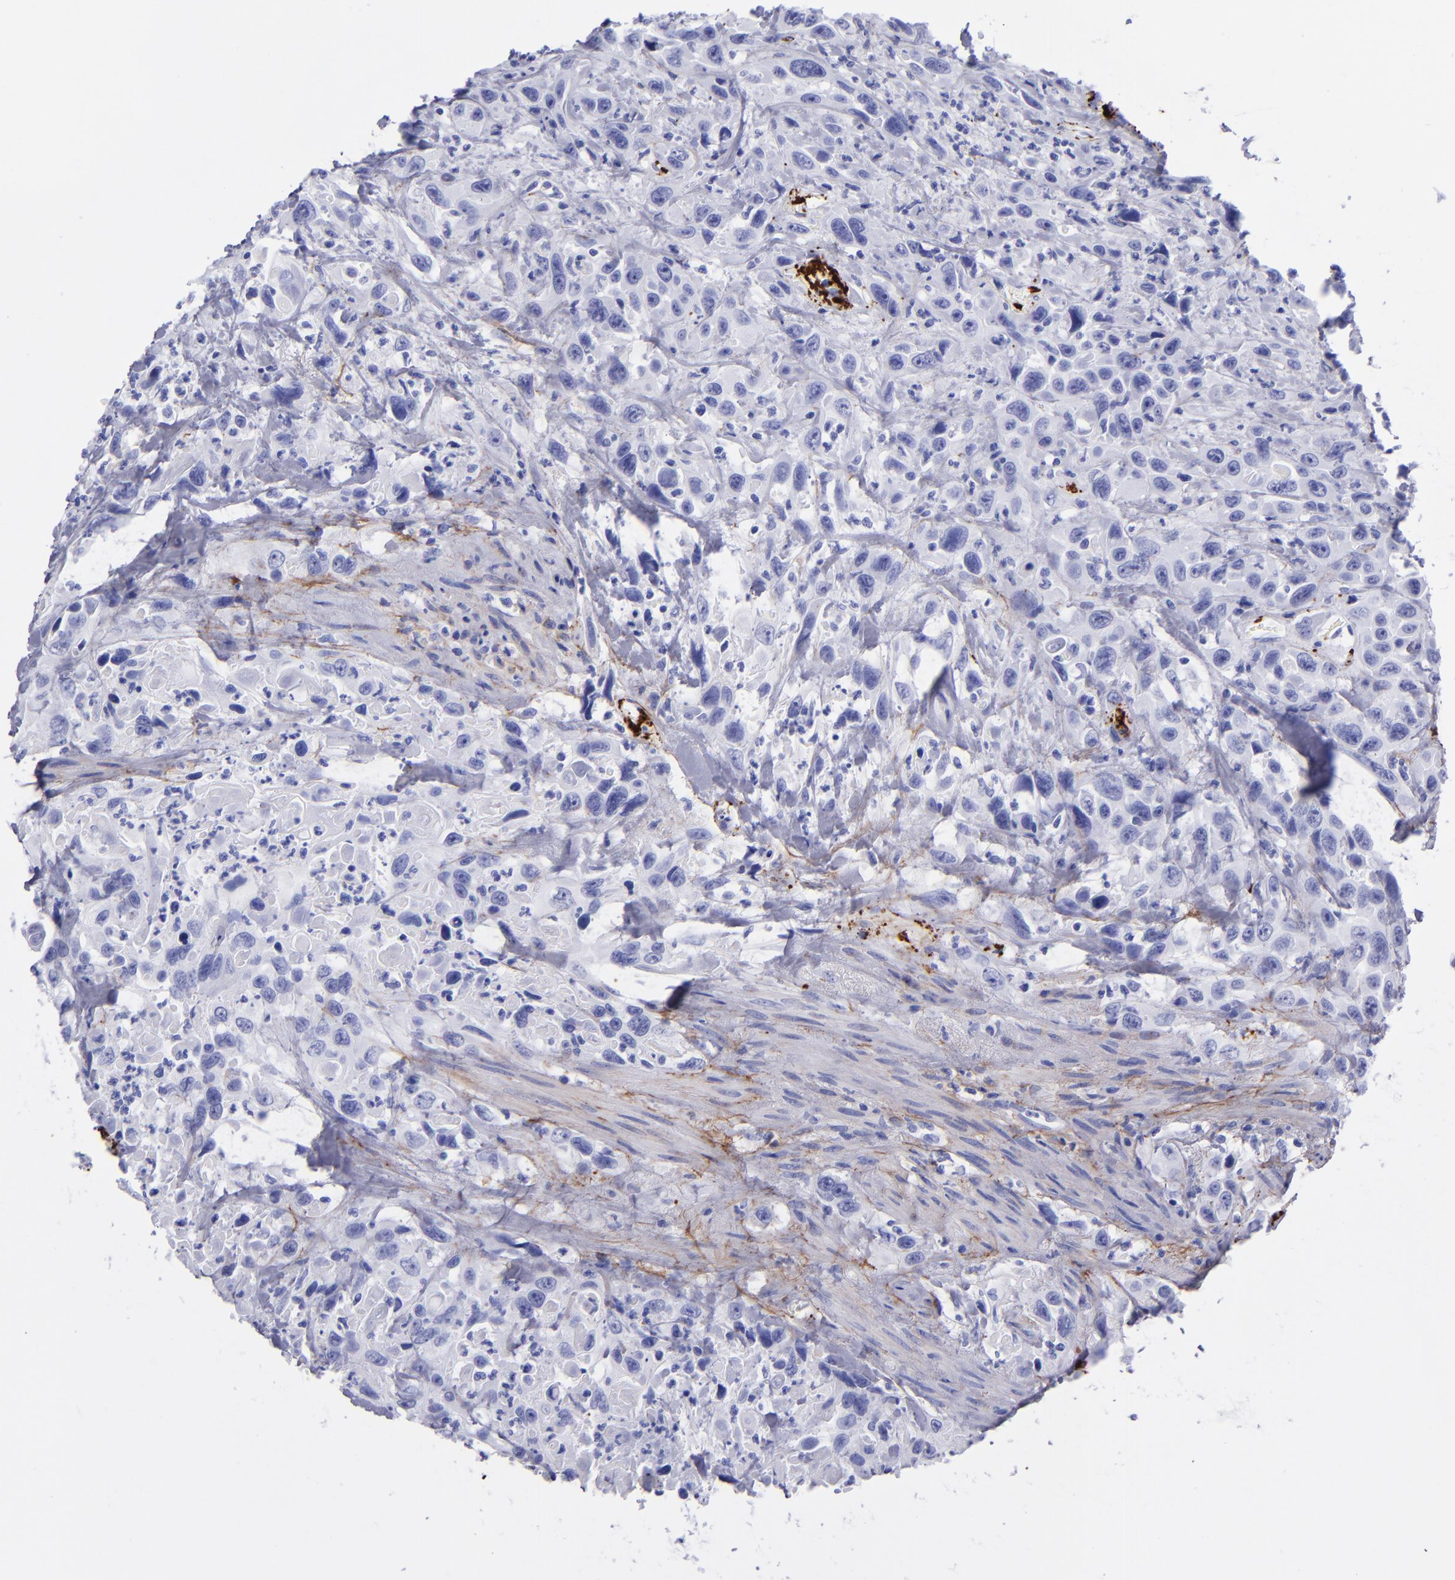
{"staining": {"intensity": "negative", "quantity": "none", "location": "none"}, "tissue": "urothelial cancer", "cell_type": "Tumor cells", "image_type": "cancer", "snomed": [{"axis": "morphology", "description": "Urothelial carcinoma, High grade"}, {"axis": "topography", "description": "Urinary bladder"}], "caption": "Tumor cells show no significant protein positivity in urothelial cancer.", "gene": "EFCAB13", "patient": {"sex": "female", "age": 84}}